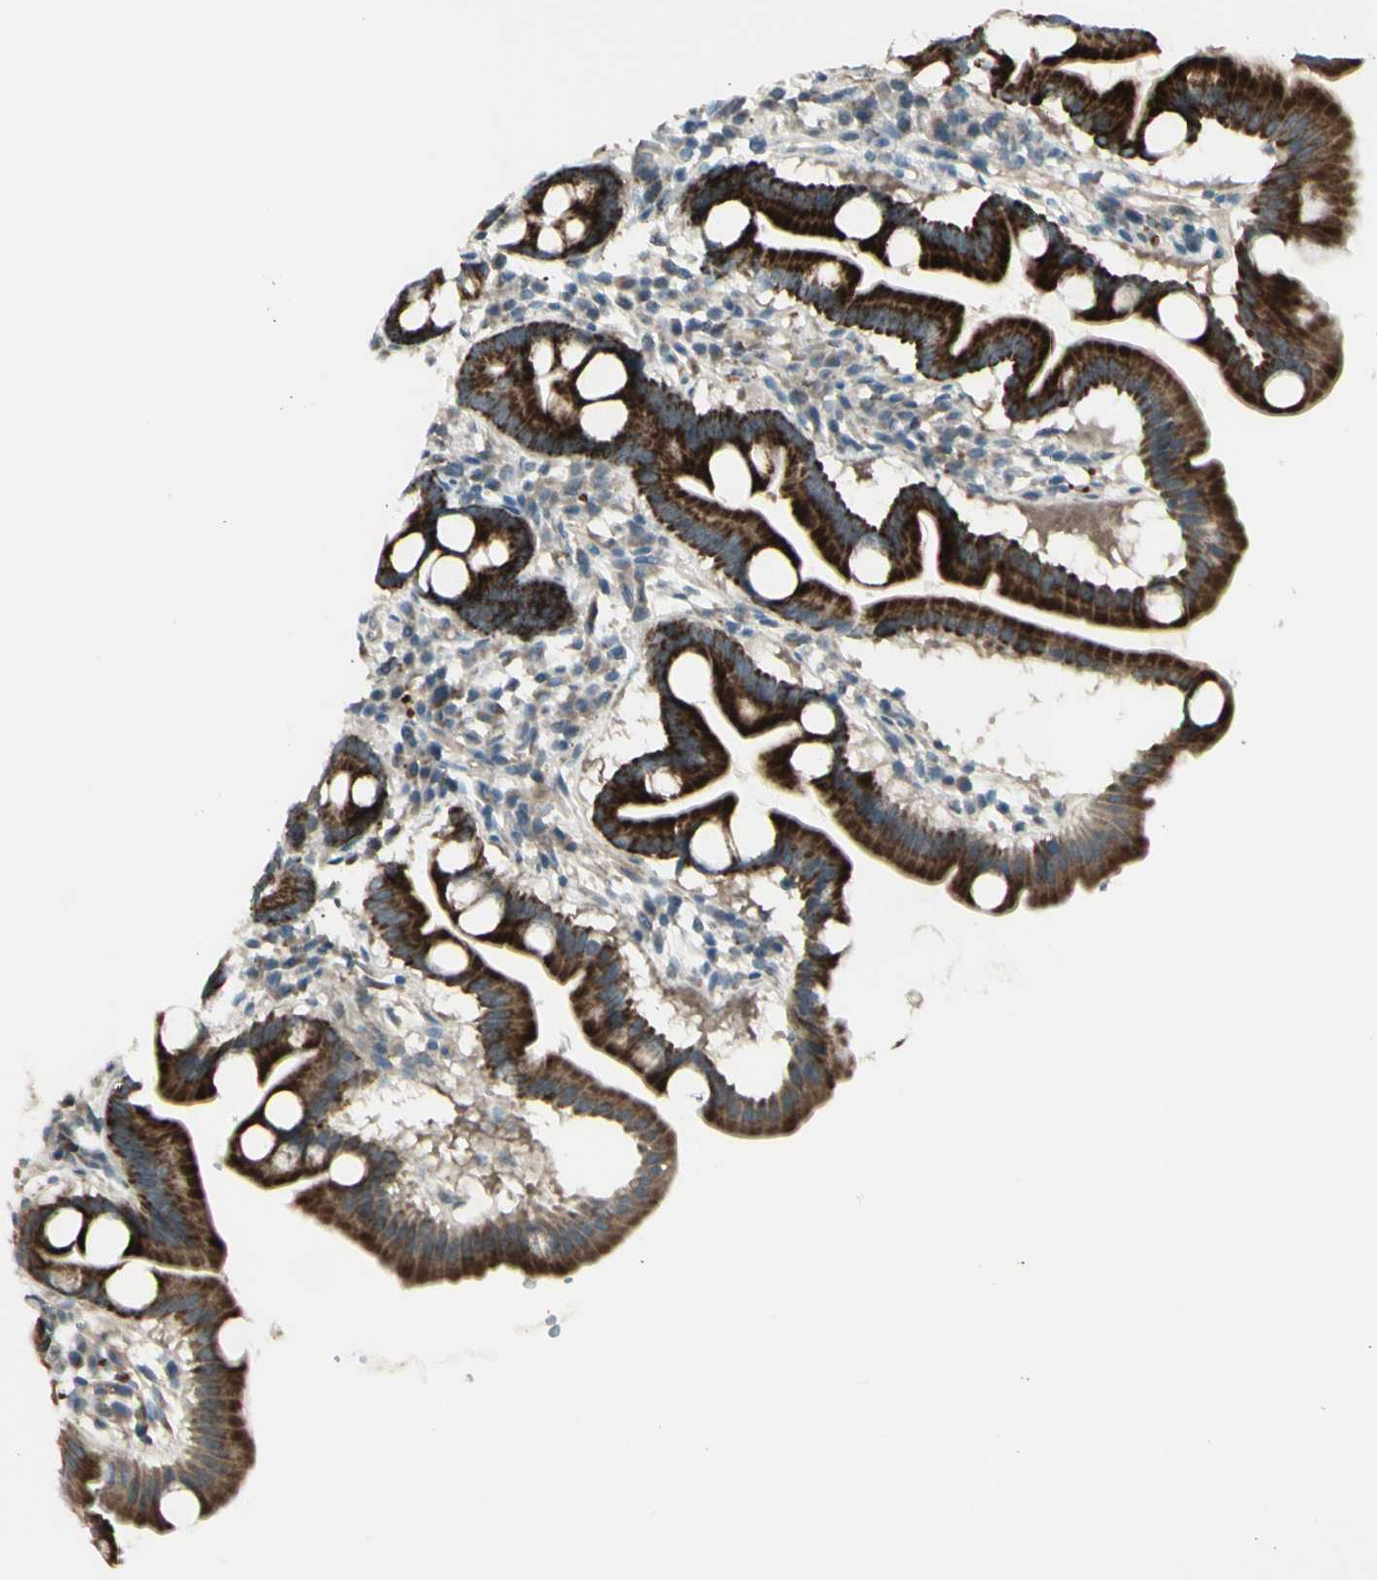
{"staining": {"intensity": "strong", "quantity": ">75%", "location": "cytoplasmic/membranous"}, "tissue": "duodenum", "cell_type": "Glandular cells", "image_type": "normal", "snomed": [{"axis": "morphology", "description": "Normal tissue, NOS"}, {"axis": "topography", "description": "Duodenum"}], "caption": "Protein staining of benign duodenum reveals strong cytoplasmic/membranous positivity in approximately >75% of glandular cells. (Brightfield microscopy of DAB IHC at high magnification).", "gene": "OSTM1", "patient": {"sex": "male", "age": 50}}